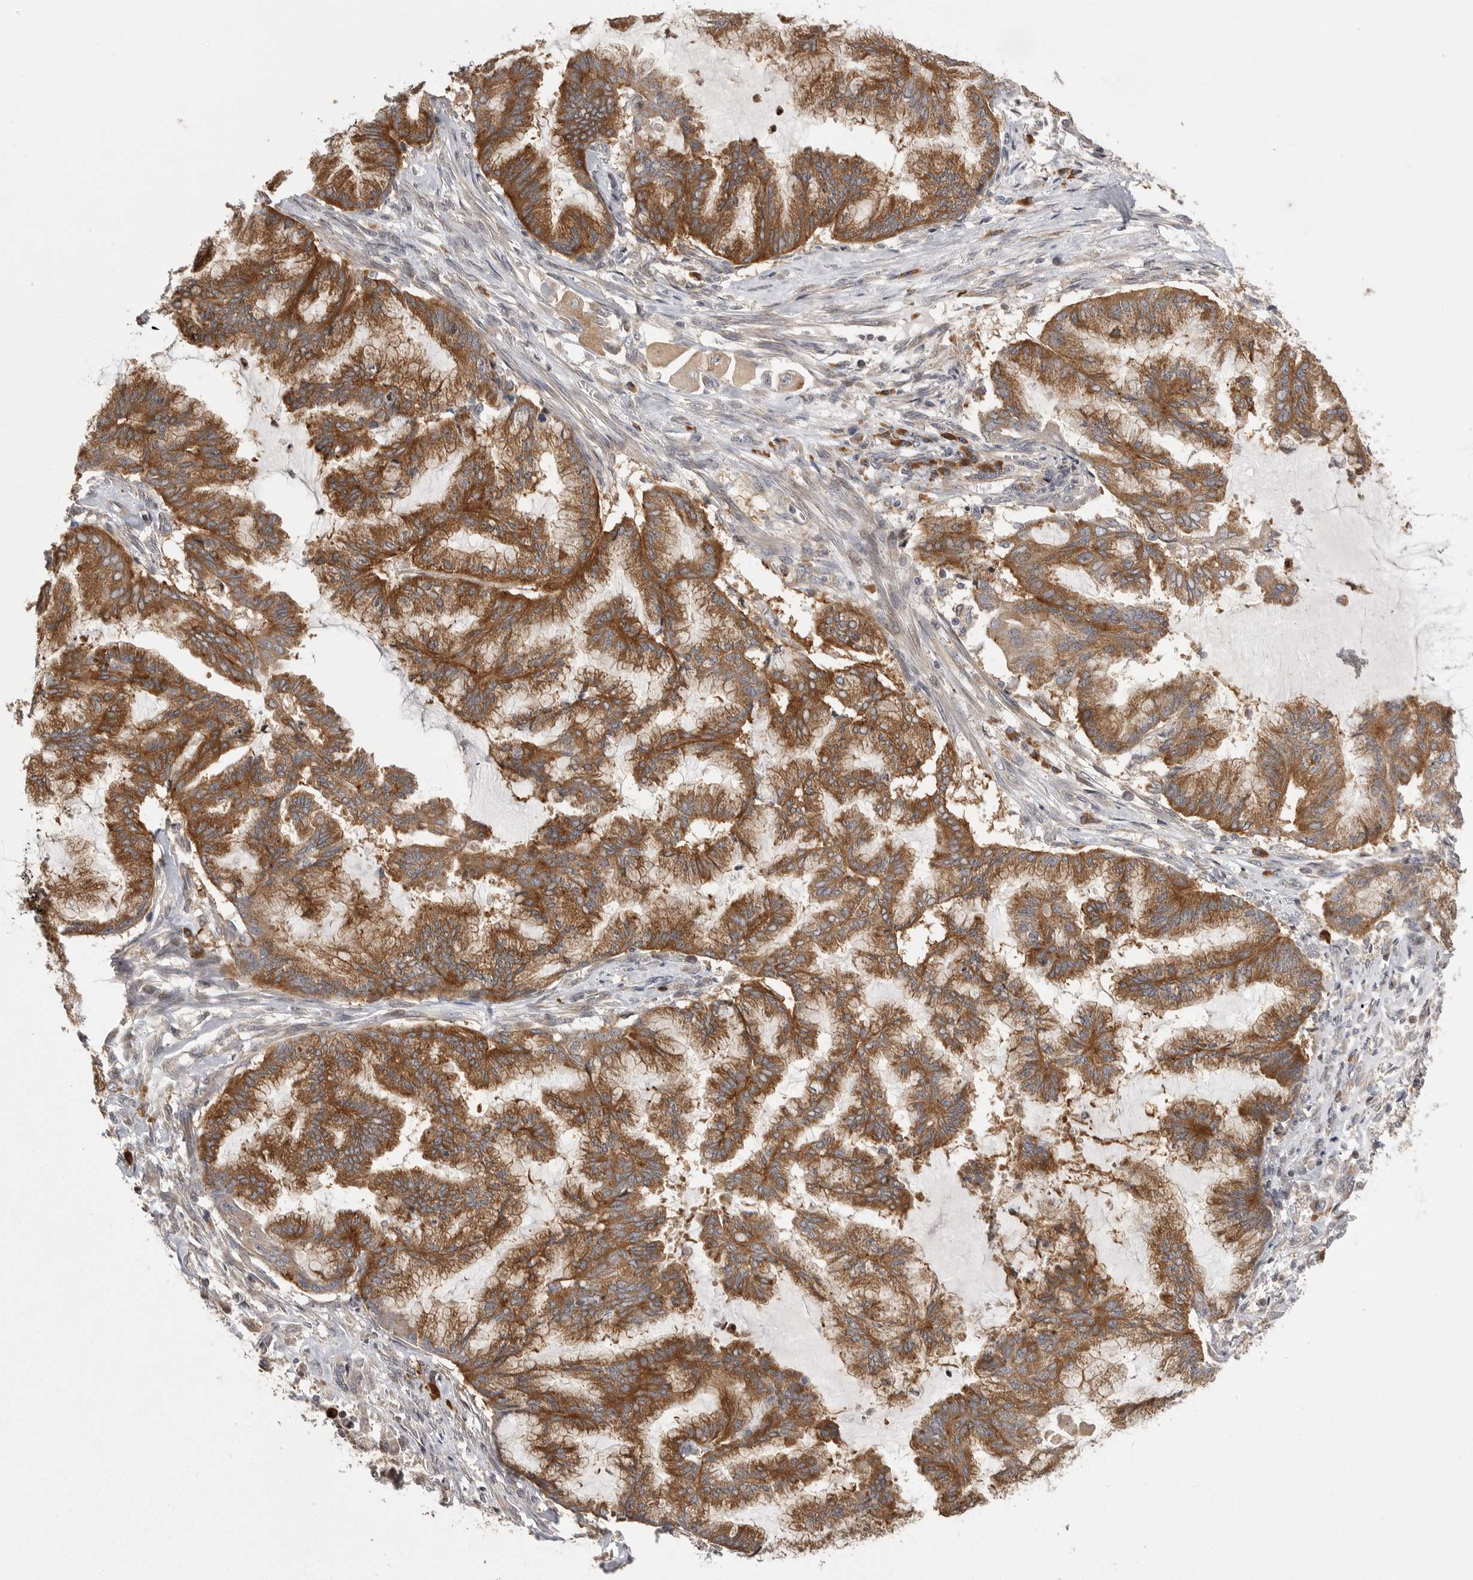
{"staining": {"intensity": "moderate", "quantity": ">75%", "location": "cytoplasmic/membranous"}, "tissue": "endometrial cancer", "cell_type": "Tumor cells", "image_type": "cancer", "snomed": [{"axis": "morphology", "description": "Adenocarcinoma, NOS"}, {"axis": "topography", "description": "Endometrium"}], "caption": "Endometrial adenocarcinoma tissue shows moderate cytoplasmic/membranous staining in approximately >75% of tumor cells", "gene": "OXR1", "patient": {"sex": "female", "age": 86}}